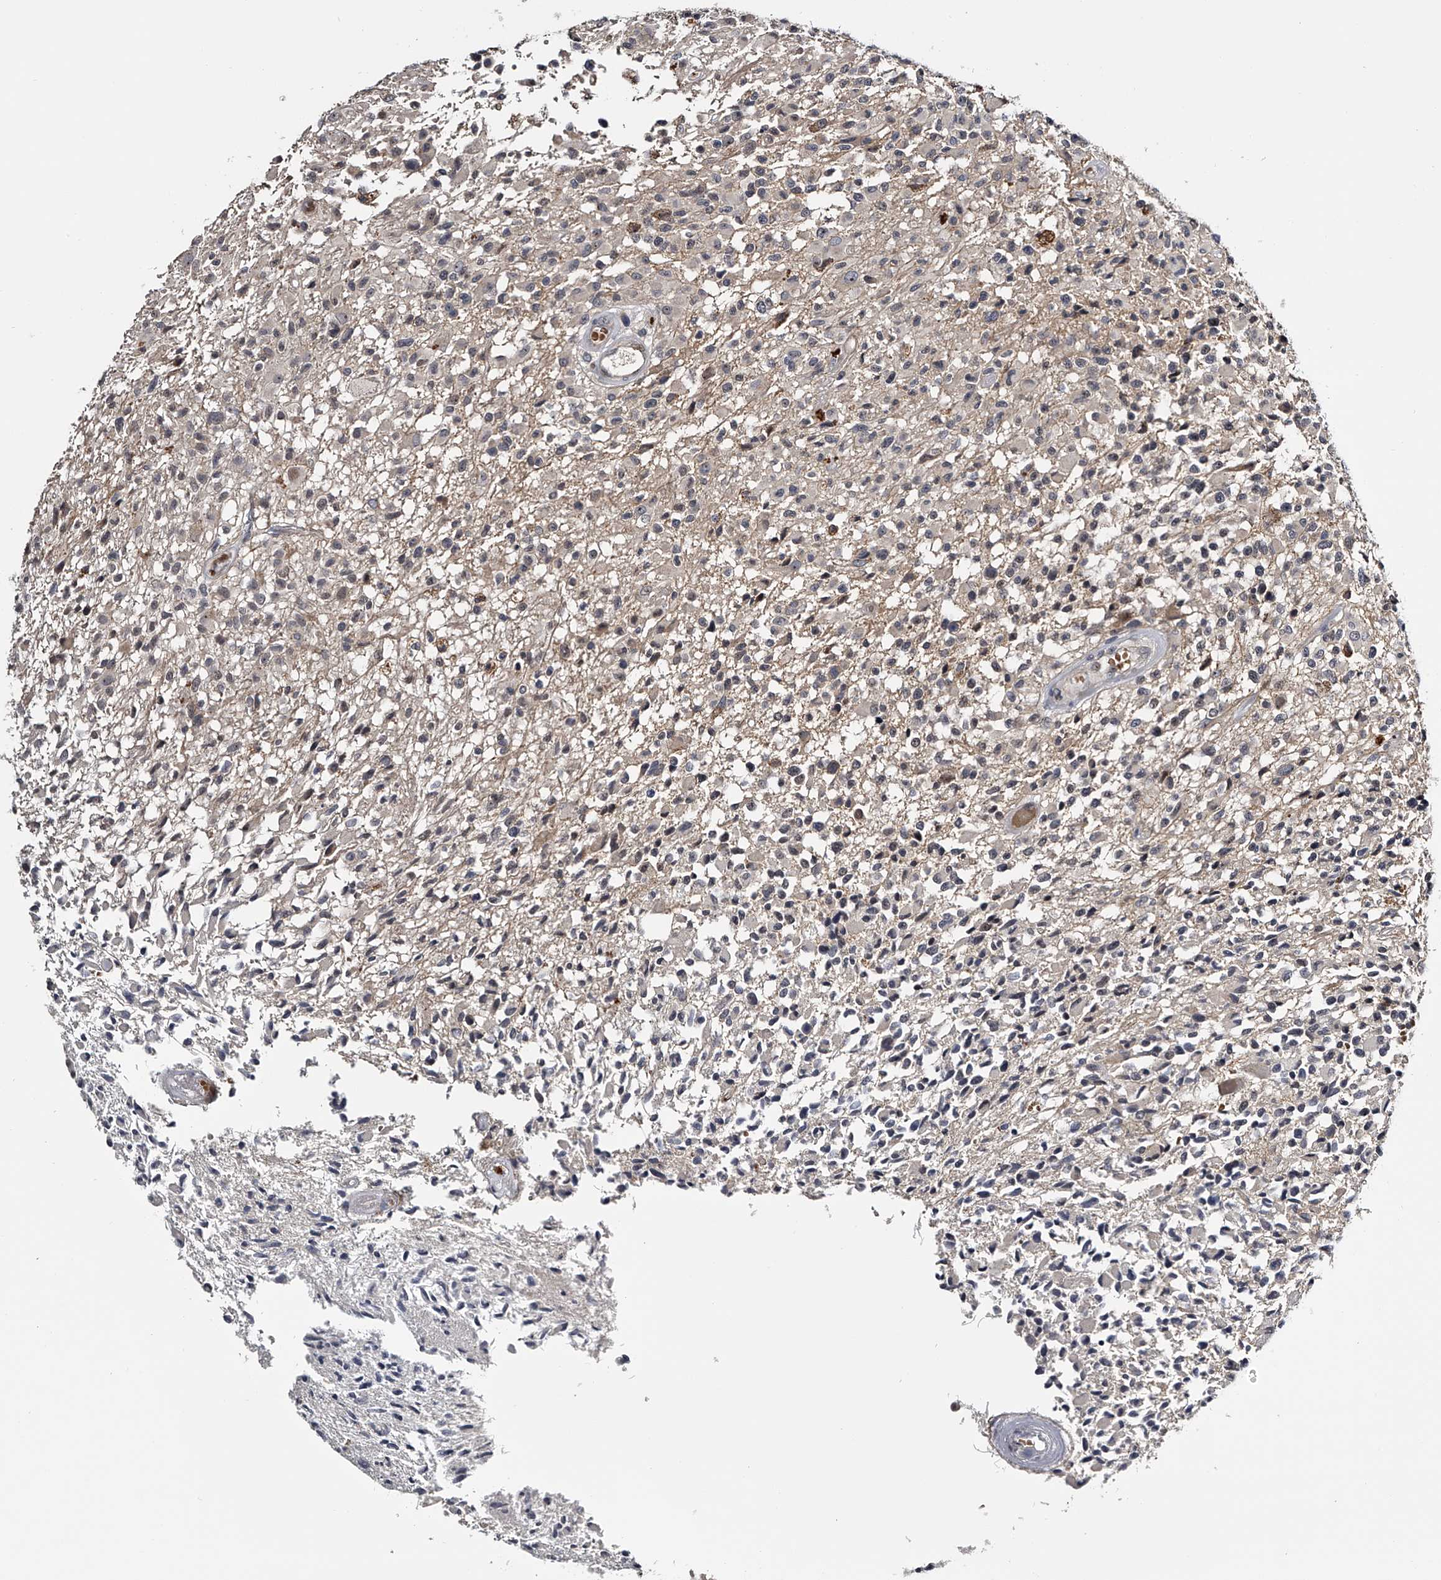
{"staining": {"intensity": "negative", "quantity": "none", "location": "none"}, "tissue": "glioma", "cell_type": "Tumor cells", "image_type": "cancer", "snomed": [{"axis": "morphology", "description": "Glioma, malignant, High grade"}, {"axis": "morphology", "description": "Glioblastoma, NOS"}, {"axis": "topography", "description": "Brain"}], "caption": "DAB immunohistochemical staining of human malignant high-grade glioma shows no significant expression in tumor cells. Nuclei are stained in blue.", "gene": "MDN1", "patient": {"sex": "male", "age": 60}}